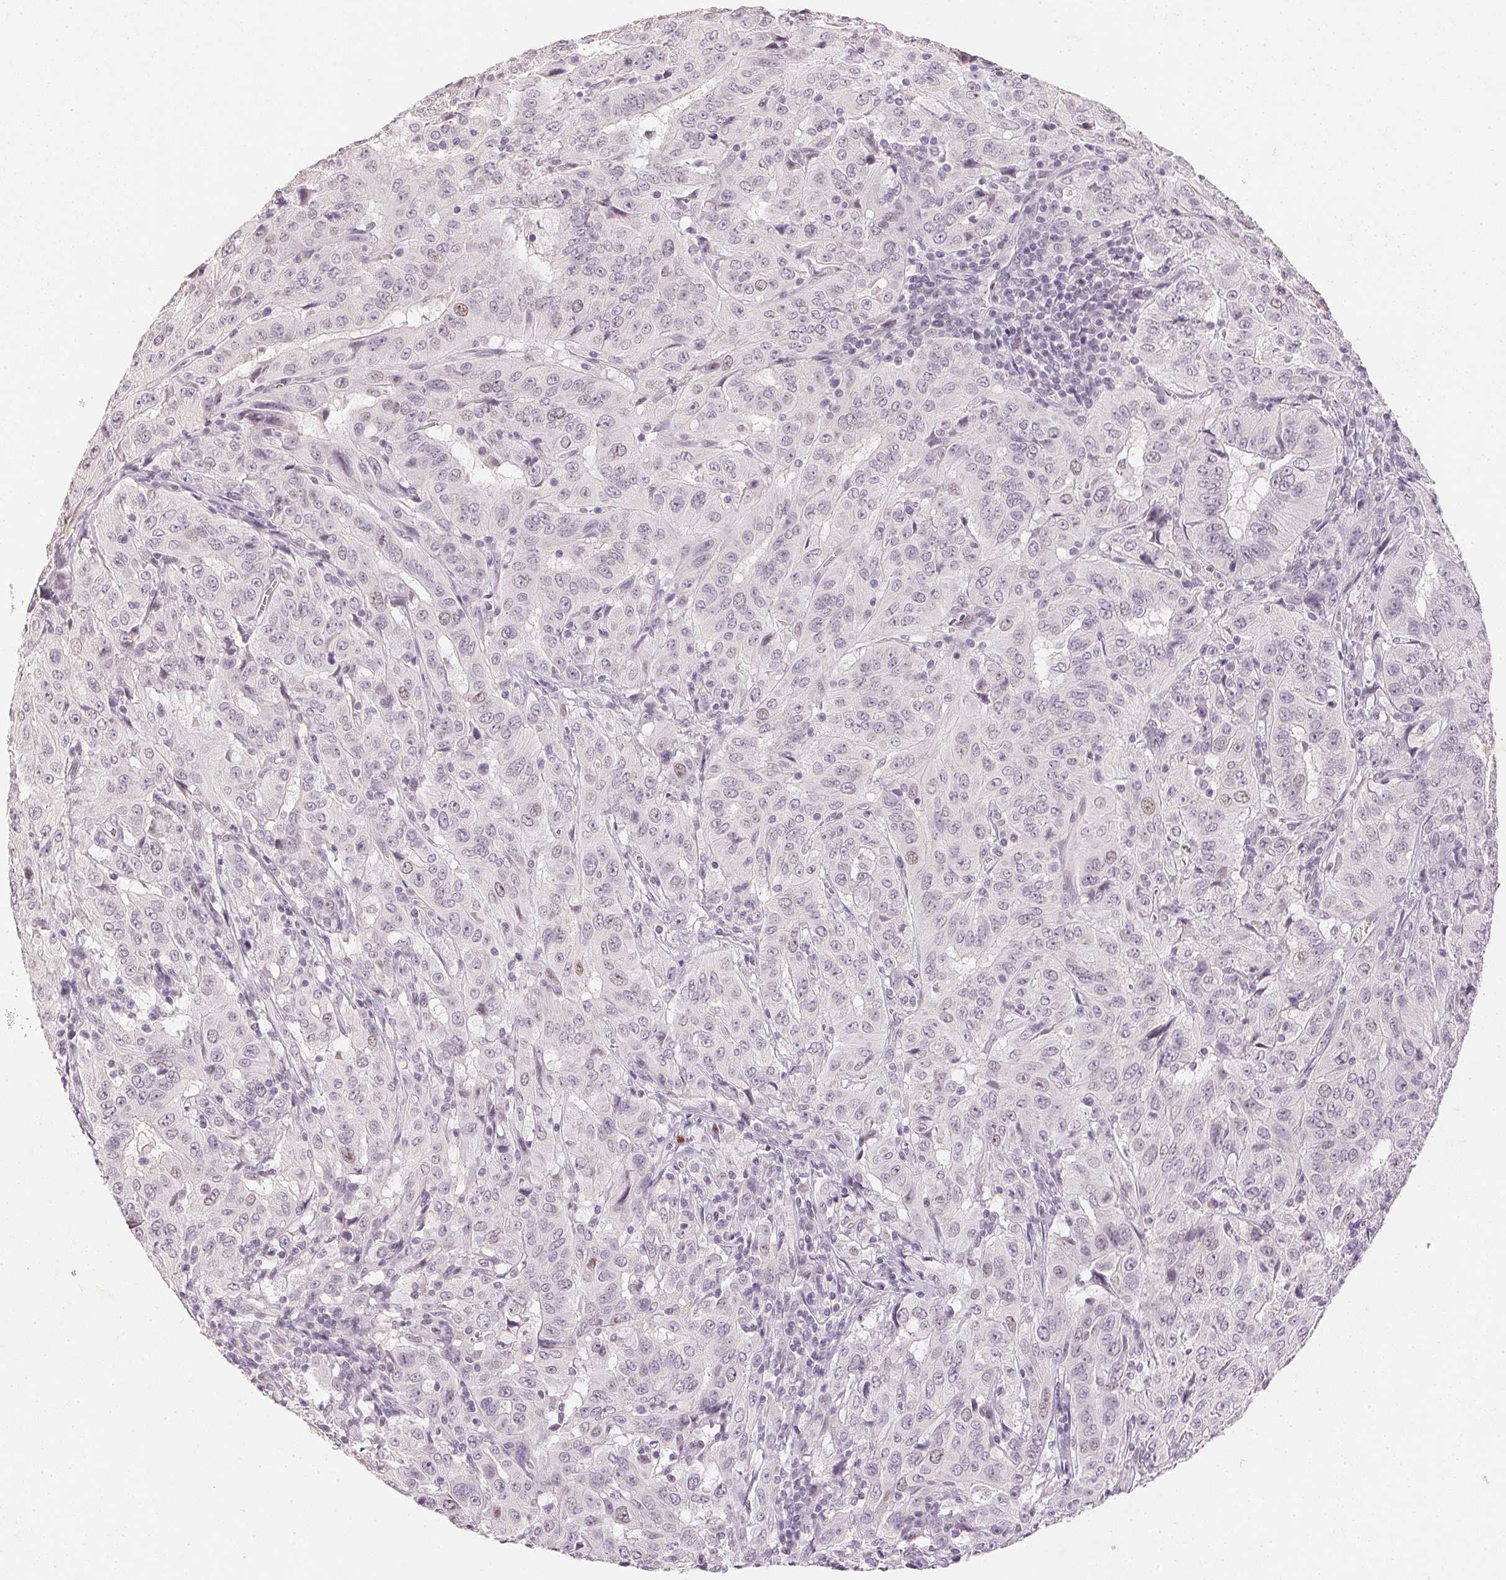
{"staining": {"intensity": "negative", "quantity": "none", "location": "none"}, "tissue": "pancreatic cancer", "cell_type": "Tumor cells", "image_type": "cancer", "snomed": [{"axis": "morphology", "description": "Adenocarcinoma, NOS"}, {"axis": "topography", "description": "Pancreas"}], "caption": "Tumor cells show no significant protein expression in pancreatic cancer. (DAB (3,3'-diaminobenzidine) IHC, high magnification).", "gene": "SMTN", "patient": {"sex": "male", "age": 63}}